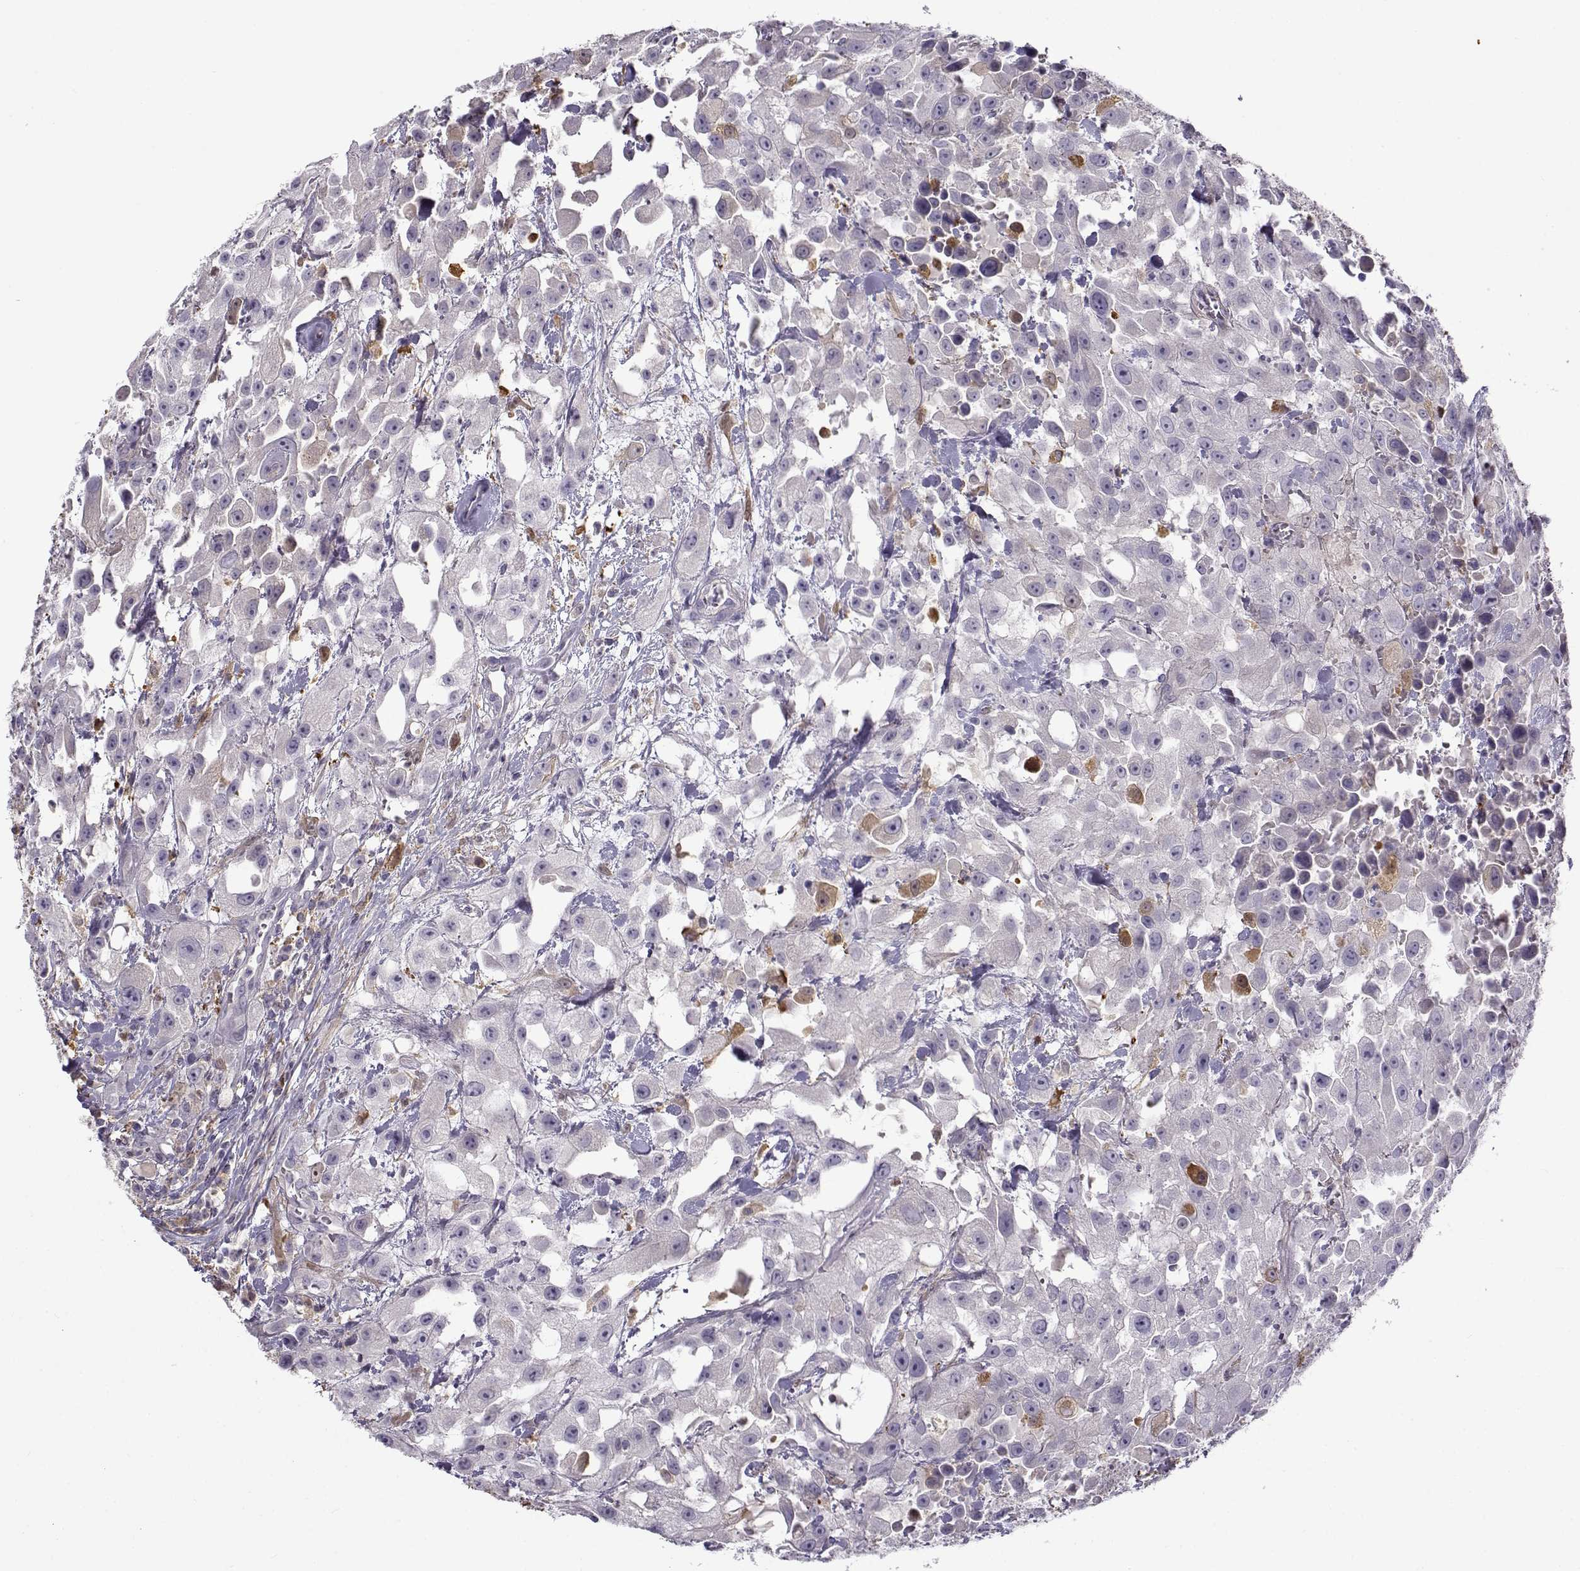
{"staining": {"intensity": "negative", "quantity": "none", "location": "none"}, "tissue": "urothelial cancer", "cell_type": "Tumor cells", "image_type": "cancer", "snomed": [{"axis": "morphology", "description": "Urothelial carcinoma, High grade"}, {"axis": "topography", "description": "Urinary bladder"}], "caption": "Urothelial cancer was stained to show a protein in brown. There is no significant expression in tumor cells.", "gene": "UCP3", "patient": {"sex": "male", "age": 79}}